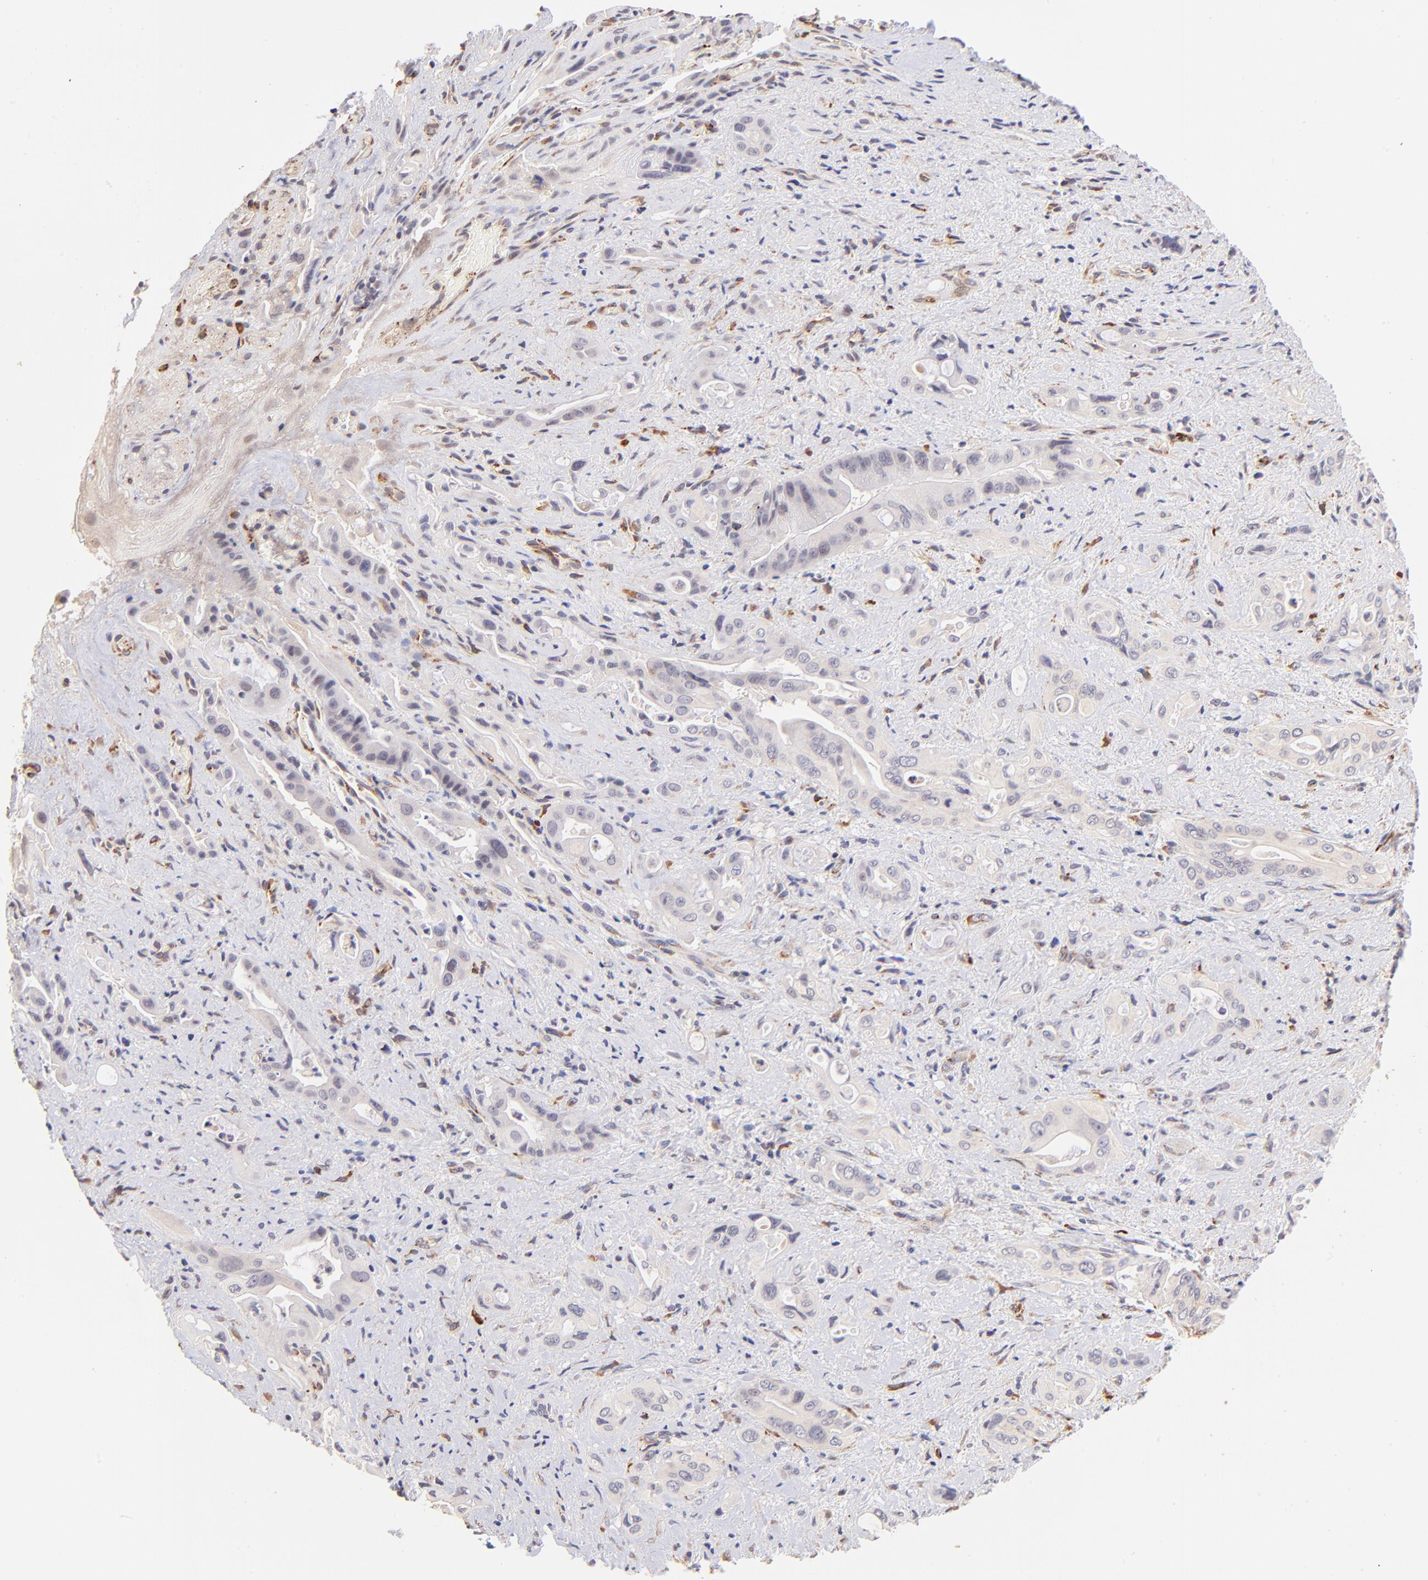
{"staining": {"intensity": "negative", "quantity": "none", "location": "none"}, "tissue": "pancreatic cancer", "cell_type": "Tumor cells", "image_type": "cancer", "snomed": [{"axis": "morphology", "description": "Adenocarcinoma, NOS"}, {"axis": "topography", "description": "Pancreas"}], "caption": "A micrograph of human pancreatic adenocarcinoma is negative for staining in tumor cells.", "gene": "SPARC", "patient": {"sex": "male", "age": 77}}